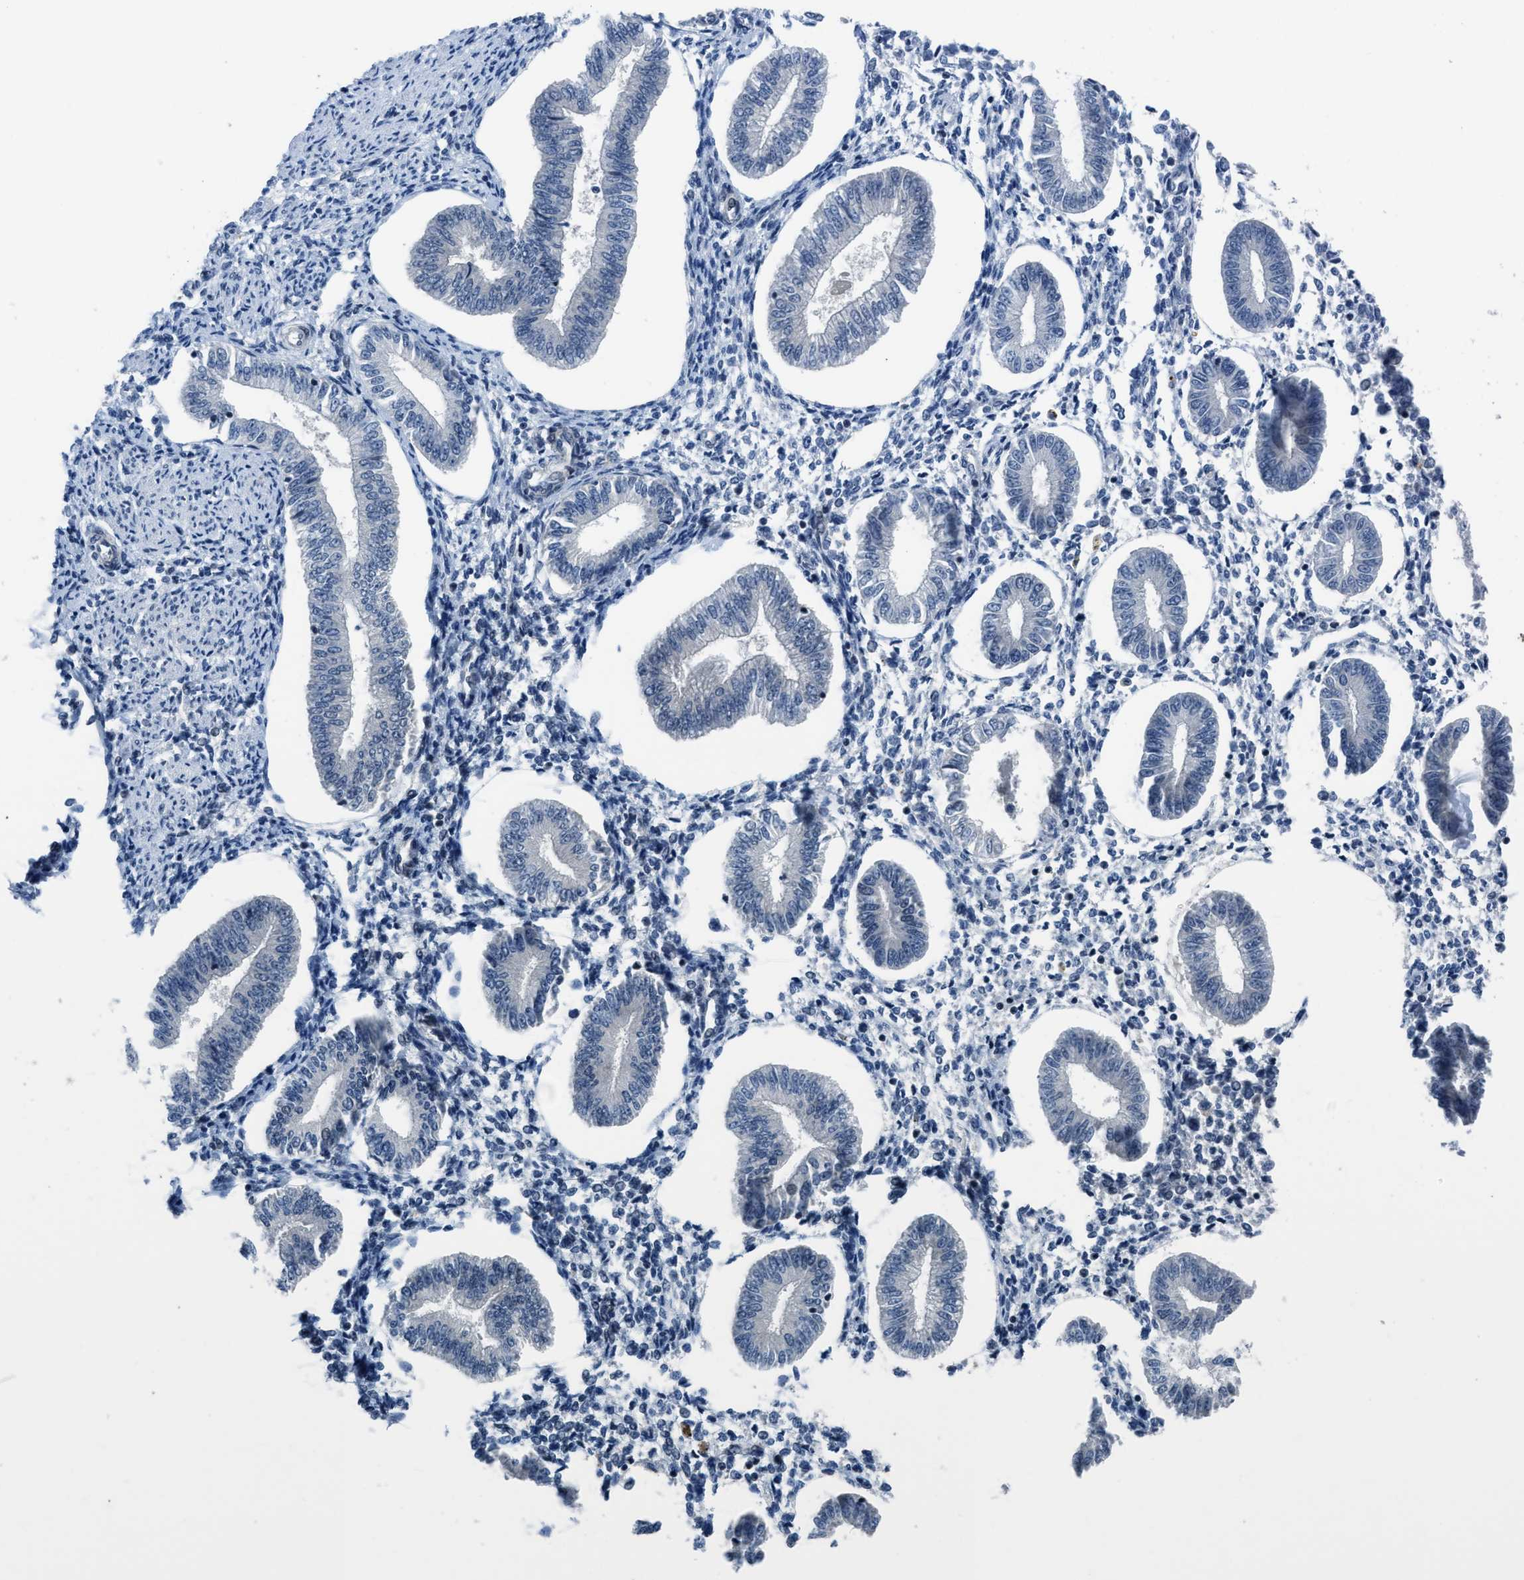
{"staining": {"intensity": "negative", "quantity": "none", "location": "none"}, "tissue": "endometrium", "cell_type": "Cells in endometrial stroma", "image_type": "normal", "snomed": [{"axis": "morphology", "description": "Normal tissue, NOS"}, {"axis": "topography", "description": "Endometrium"}], "caption": "Photomicrograph shows no protein expression in cells in endometrial stroma of normal endometrium. (DAB (3,3'-diaminobenzidine) IHC, high magnification).", "gene": "SETD5", "patient": {"sex": "female", "age": 50}}